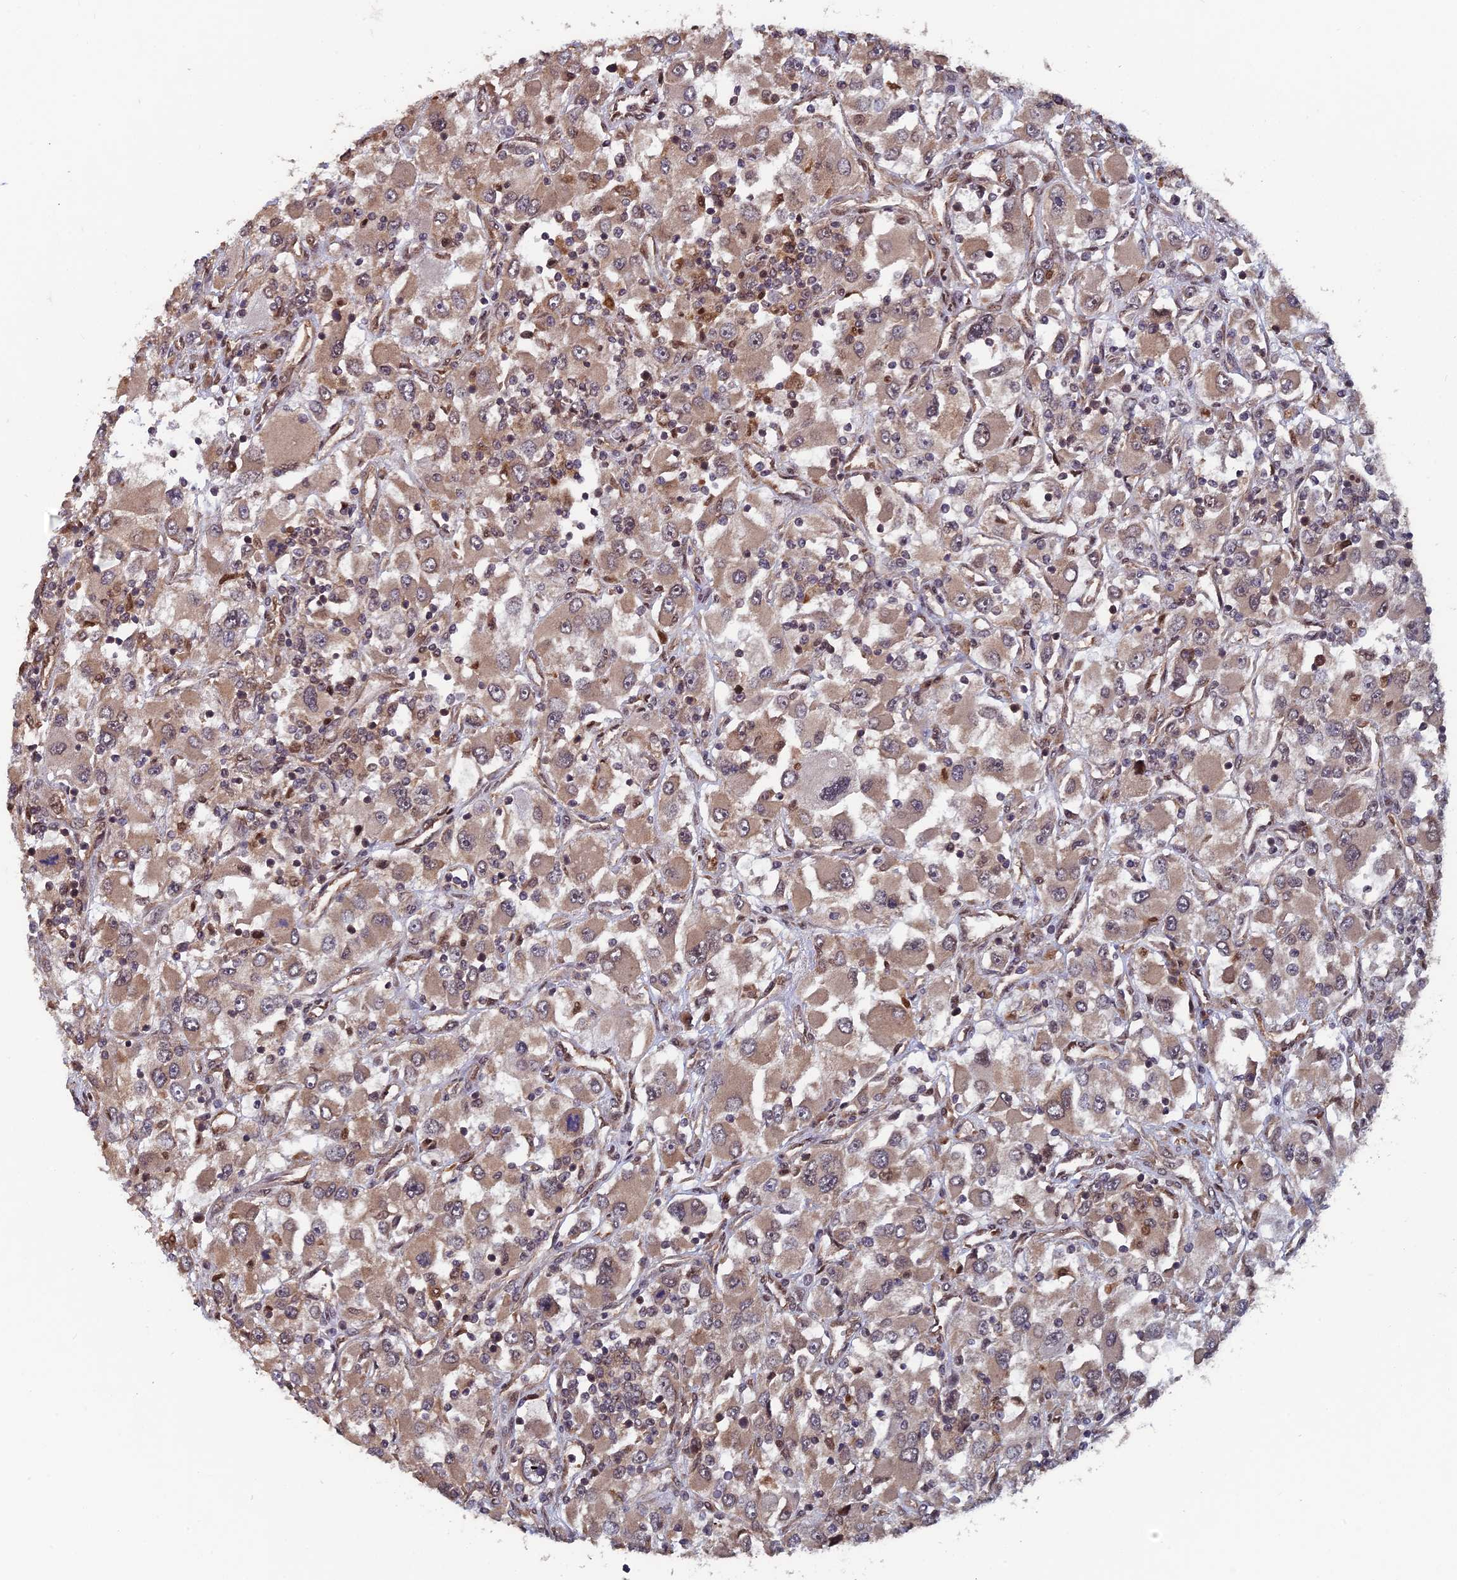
{"staining": {"intensity": "weak", "quantity": ">75%", "location": "cytoplasmic/membranous"}, "tissue": "renal cancer", "cell_type": "Tumor cells", "image_type": "cancer", "snomed": [{"axis": "morphology", "description": "Adenocarcinoma, NOS"}, {"axis": "topography", "description": "Kidney"}], "caption": "Human renal cancer (adenocarcinoma) stained with a brown dye demonstrates weak cytoplasmic/membranous positive staining in approximately >75% of tumor cells.", "gene": "FAM53C", "patient": {"sex": "female", "age": 52}}